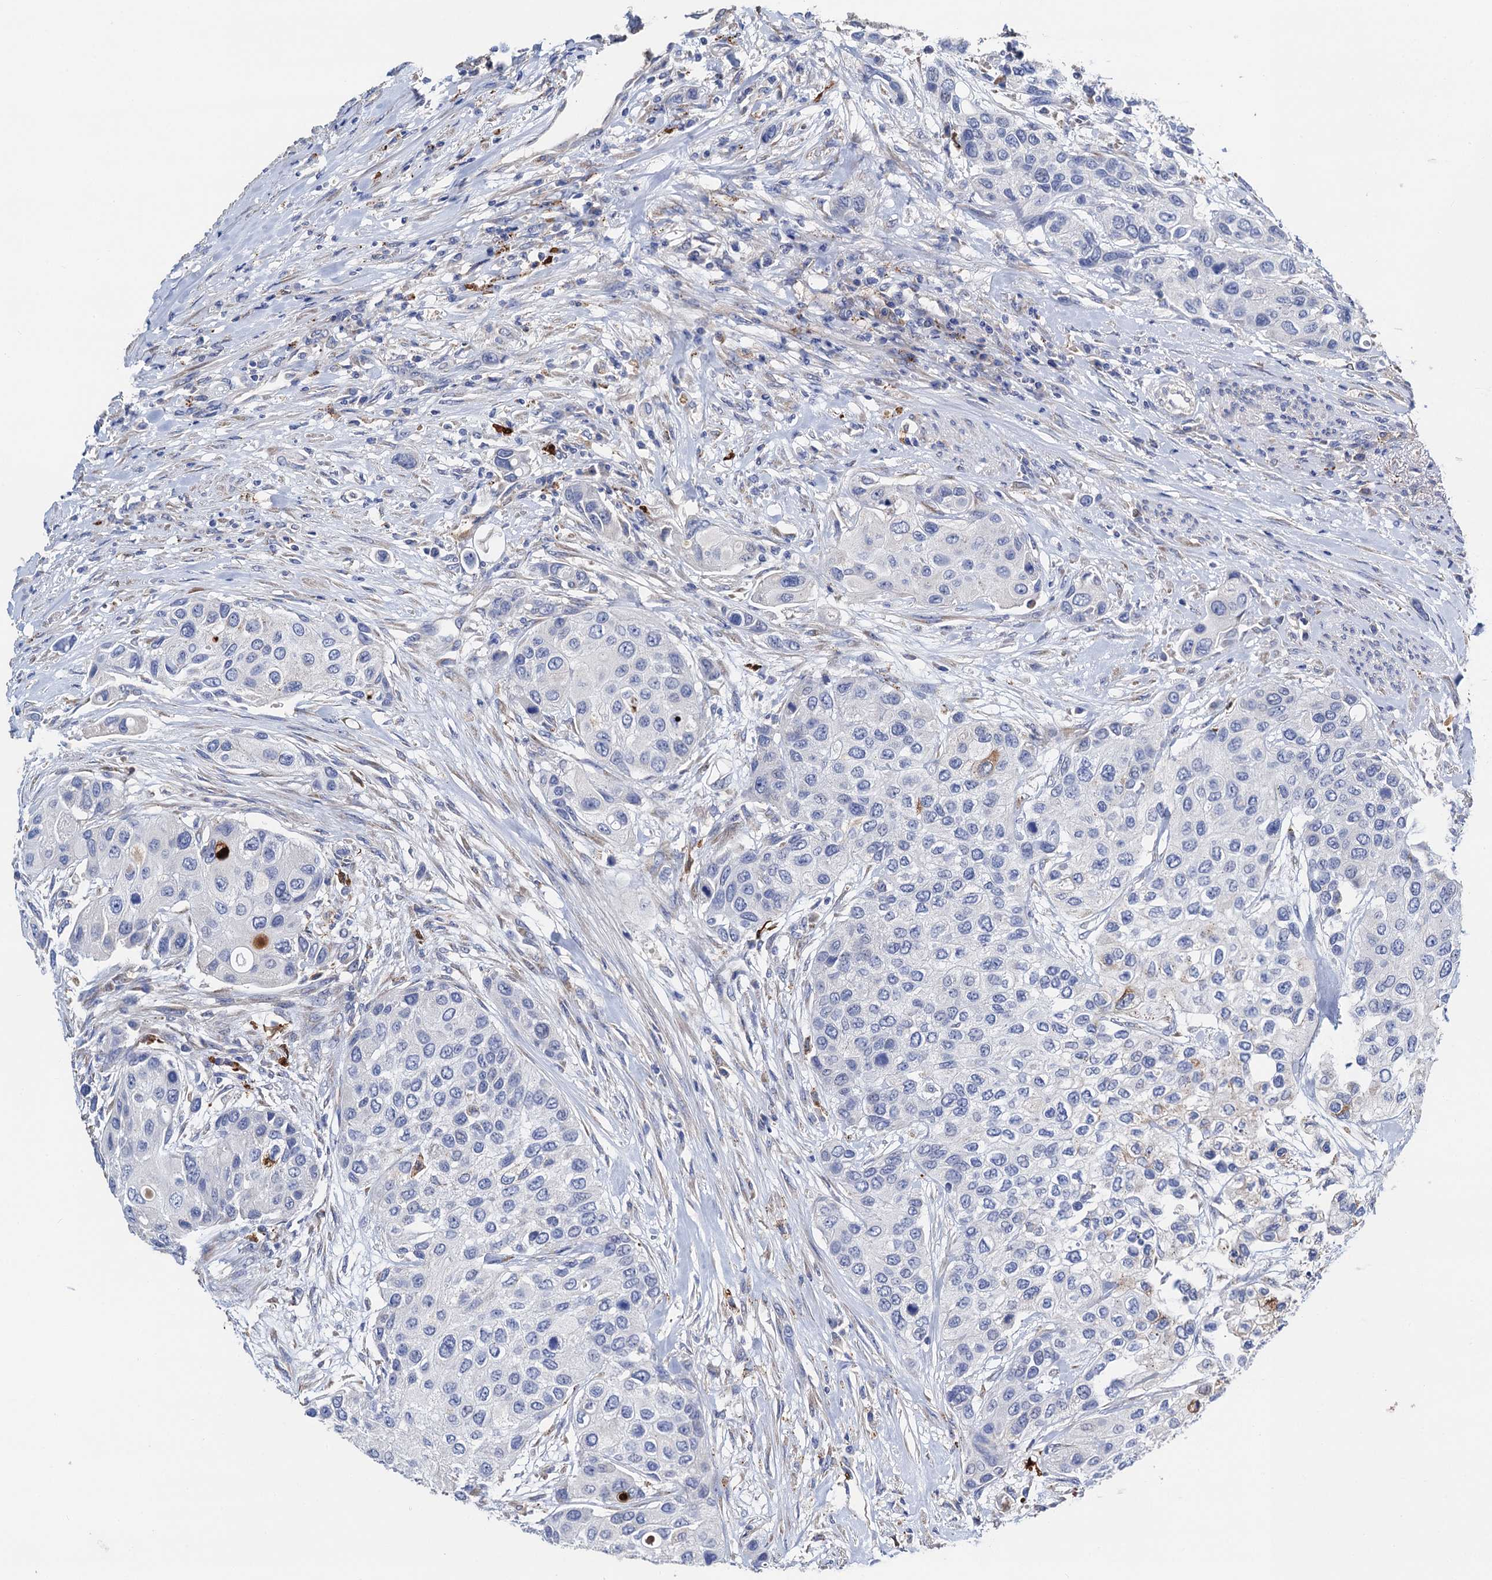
{"staining": {"intensity": "negative", "quantity": "none", "location": "none"}, "tissue": "urothelial cancer", "cell_type": "Tumor cells", "image_type": "cancer", "snomed": [{"axis": "morphology", "description": "Normal tissue, NOS"}, {"axis": "morphology", "description": "Urothelial carcinoma, High grade"}, {"axis": "topography", "description": "Vascular tissue"}, {"axis": "topography", "description": "Urinary bladder"}], "caption": "DAB immunohistochemical staining of human high-grade urothelial carcinoma exhibits no significant staining in tumor cells. (DAB (3,3'-diaminobenzidine) IHC, high magnification).", "gene": "FREM3", "patient": {"sex": "female", "age": 56}}